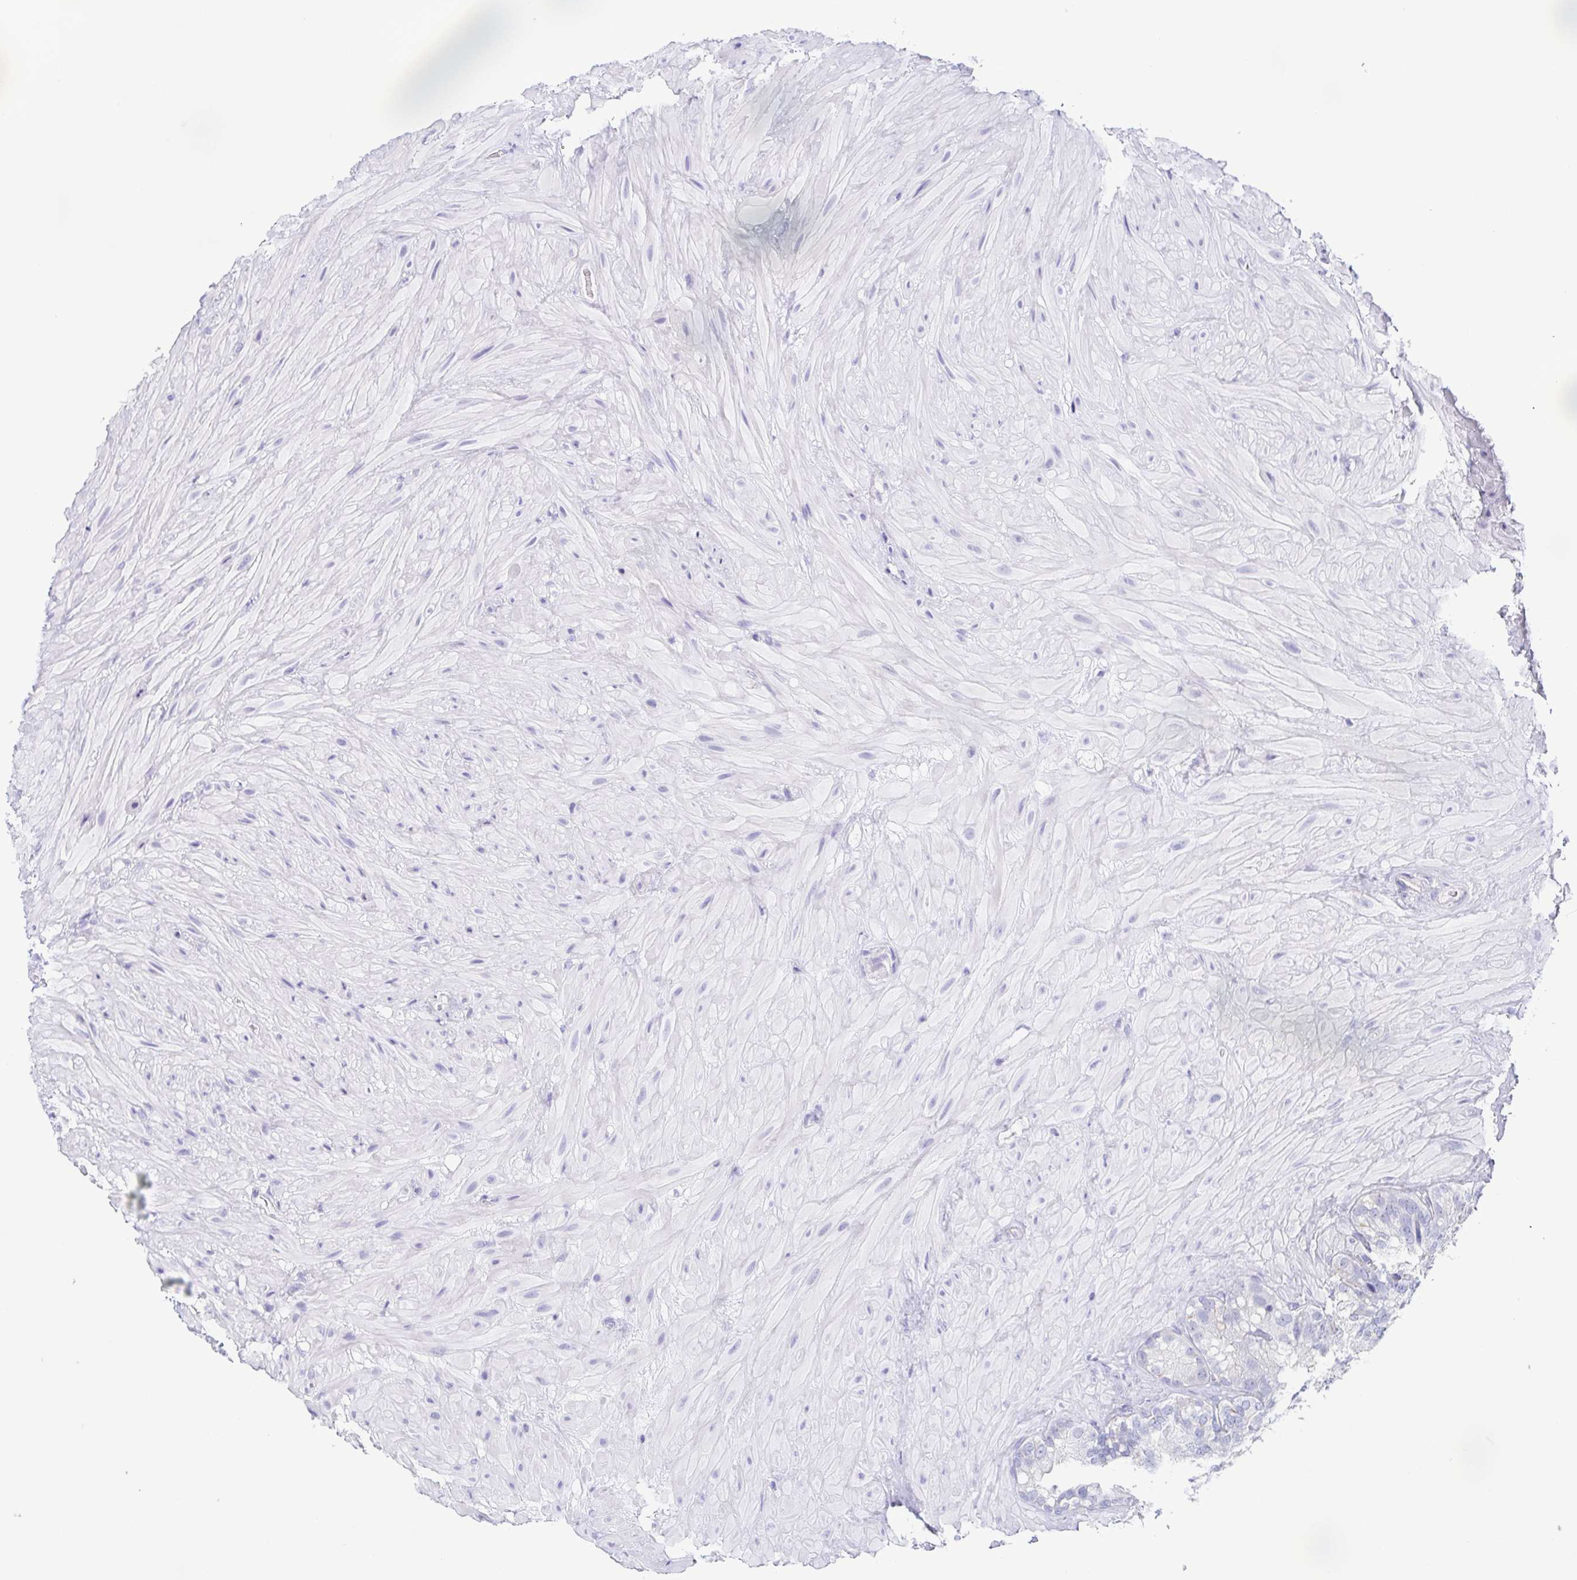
{"staining": {"intensity": "negative", "quantity": "none", "location": "none"}, "tissue": "seminal vesicle", "cell_type": "Glandular cells", "image_type": "normal", "snomed": [{"axis": "morphology", "description": "Normal tissue, NOS"}, {"axis": "topography", "description": "Seminal veicle"}], "caption": "The micrograph demonstrates no staining of glandular cells in benign seminal vesicle.", "gene": "ENSG00000275778", "patient": {"sex": "male", "age": 60}}